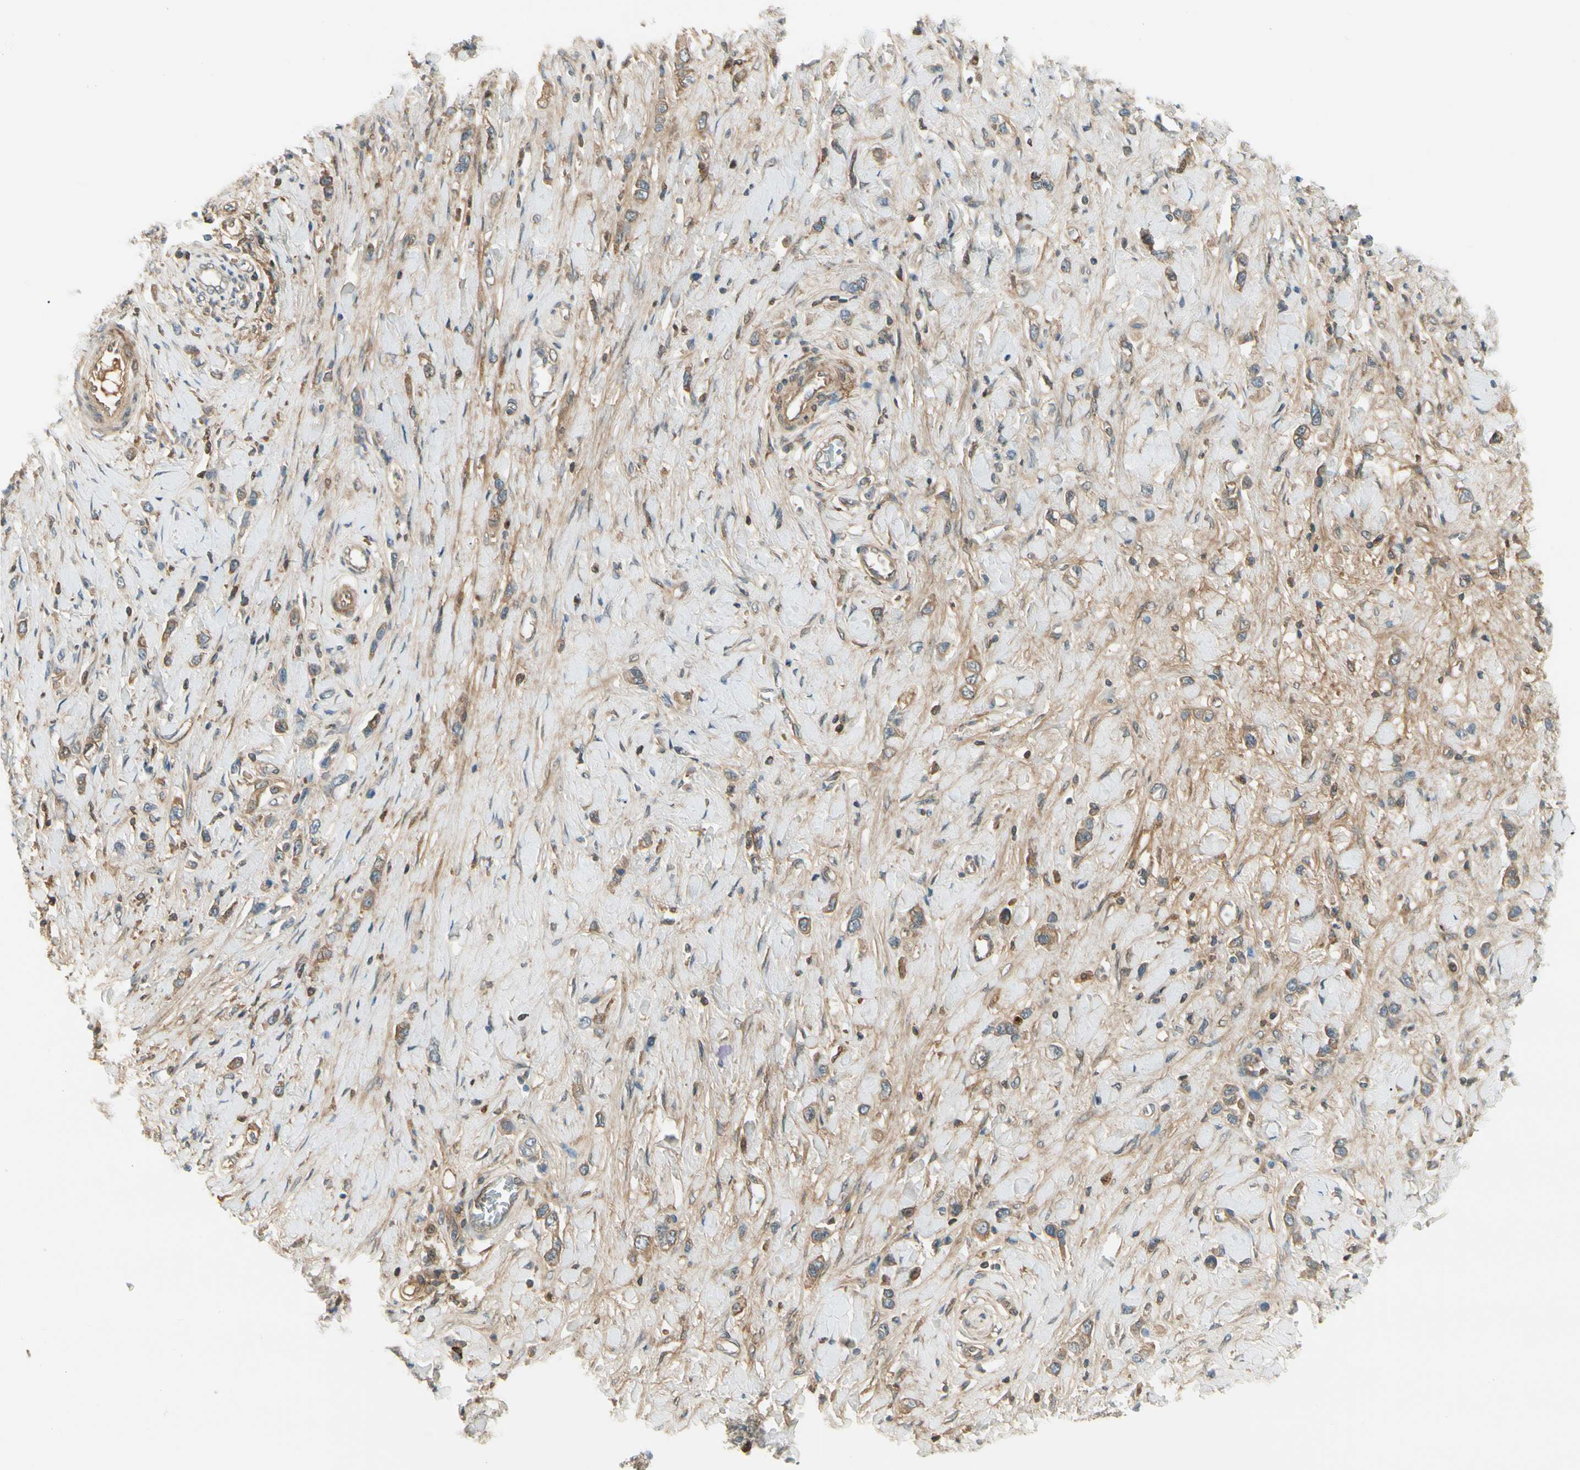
{"staining": {"intensity": "moderate", "quantity": ">75%", "location": "cytoplasmic/membranous"}, "tissue": "stomach cancer", "cell_type": "Tumor cells", "image_type": "cancer", "snomed": [{"axis": "morphology", "description": "Normal tissue, NOS"}, {"axis": "morphology", "description": "Adenocarcinoma, NOS"}, {"axis": "topography", "description": "Stomach, upper"}, {"axis": "topography", "description": "Stomach"}], "caption": "Protein staining by immunohistochemistry demonstrates moderate cytoplasmic/membranous staining in approximately >75% of tumor cells in stomach cancer. (DAB (3,3'-diaminobenzidine) IHC with brightfield microscopy, high magnification).", "gene": "EPHB3", "patient": {"sex": "female", "age": 65}}